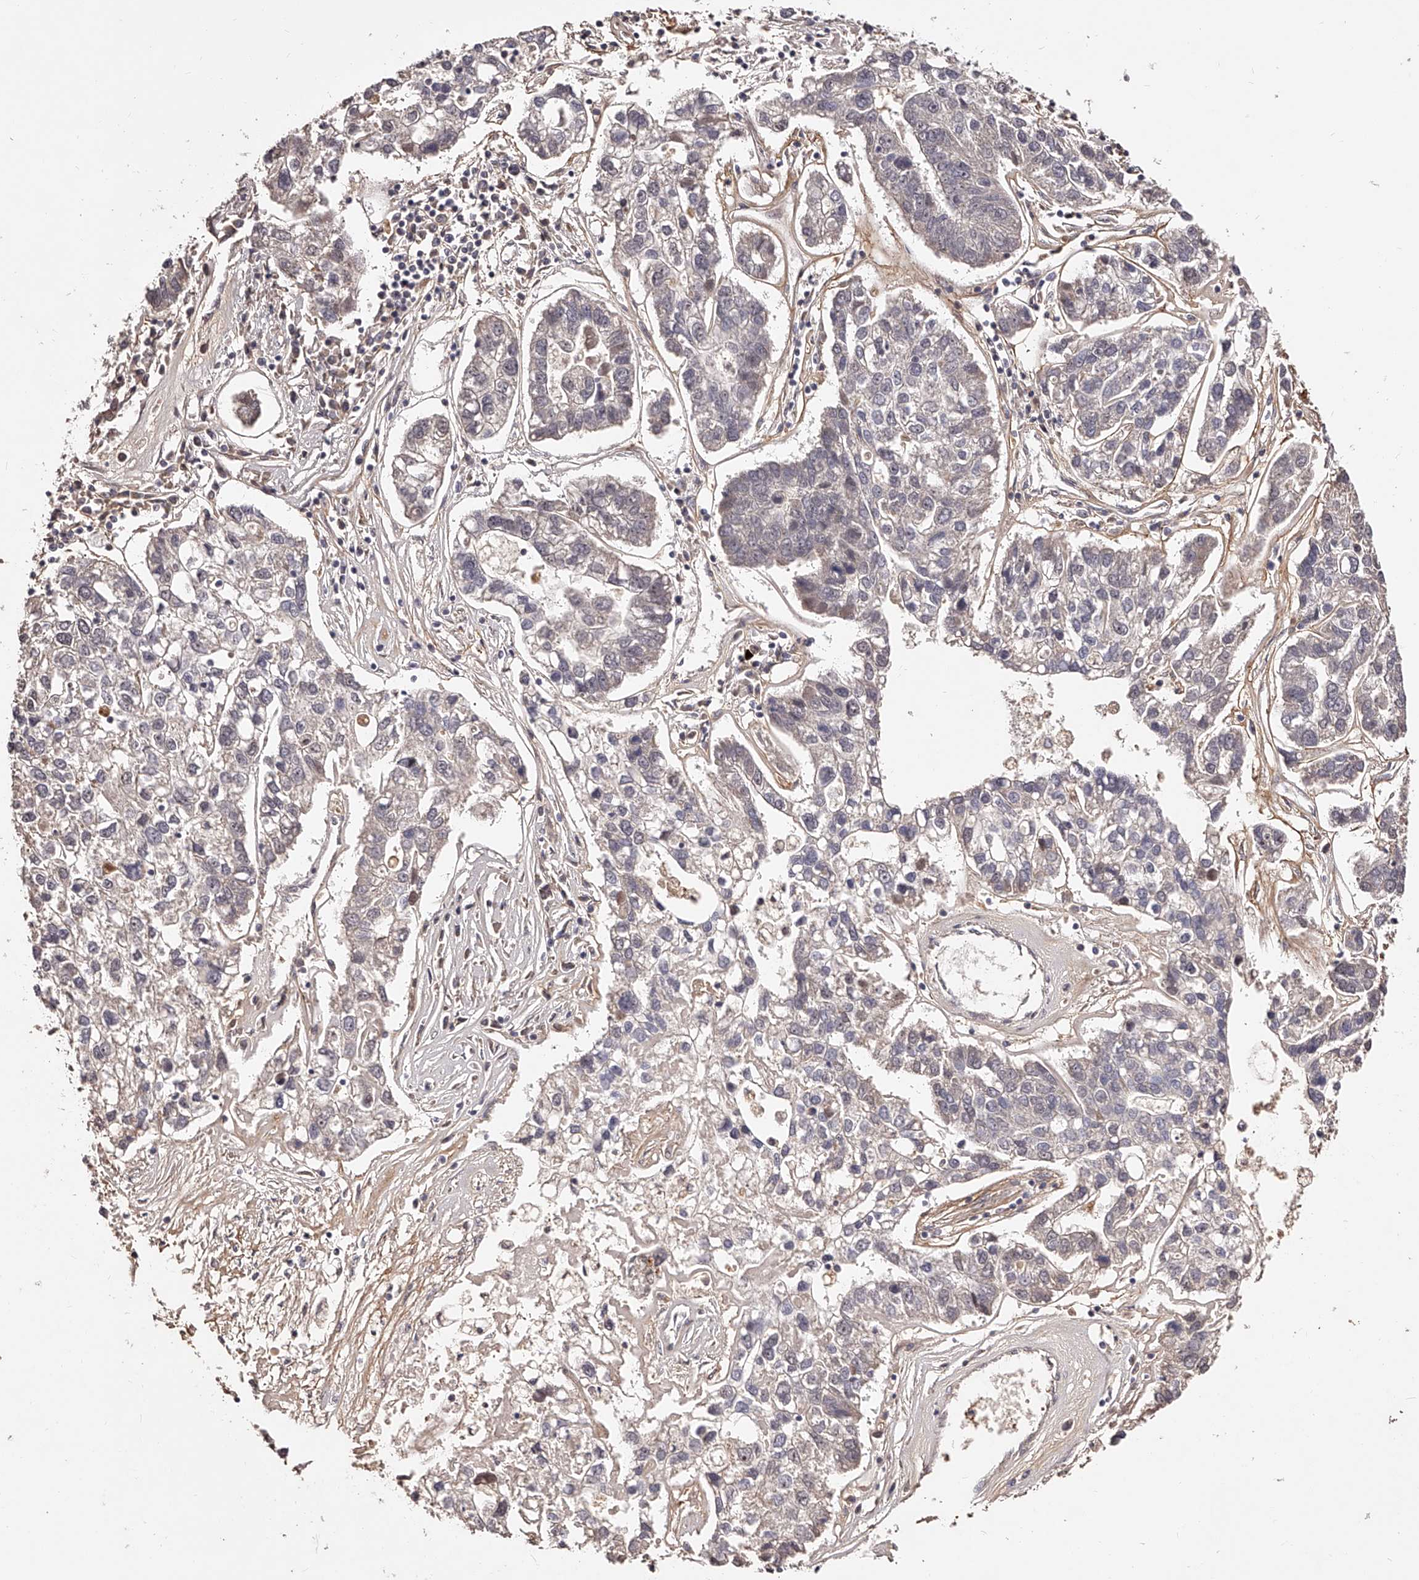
{"staining": {"intensity": "weak", "quantity": "<25%", "location": "nuclear"}, "tissue": "pancreatic cancer", "cell_type": "Tumor cells", "image_type": "cancer", "snomed": [{"axis": "morphology", "description": "Adenocarcinoma, NOS"}, {"axis": "topography", "description": "Pancreas"}], "caption": "This micrograph is of adenocarcinoma (pancreatic) stained with immunohistochemistry (IHC) to label a protein in brown with the nuclei are counter-stained blue. There is no staining in tumor cells.", "gene": "ZNF502", "patient": {"sex": "female", "age": 61}}